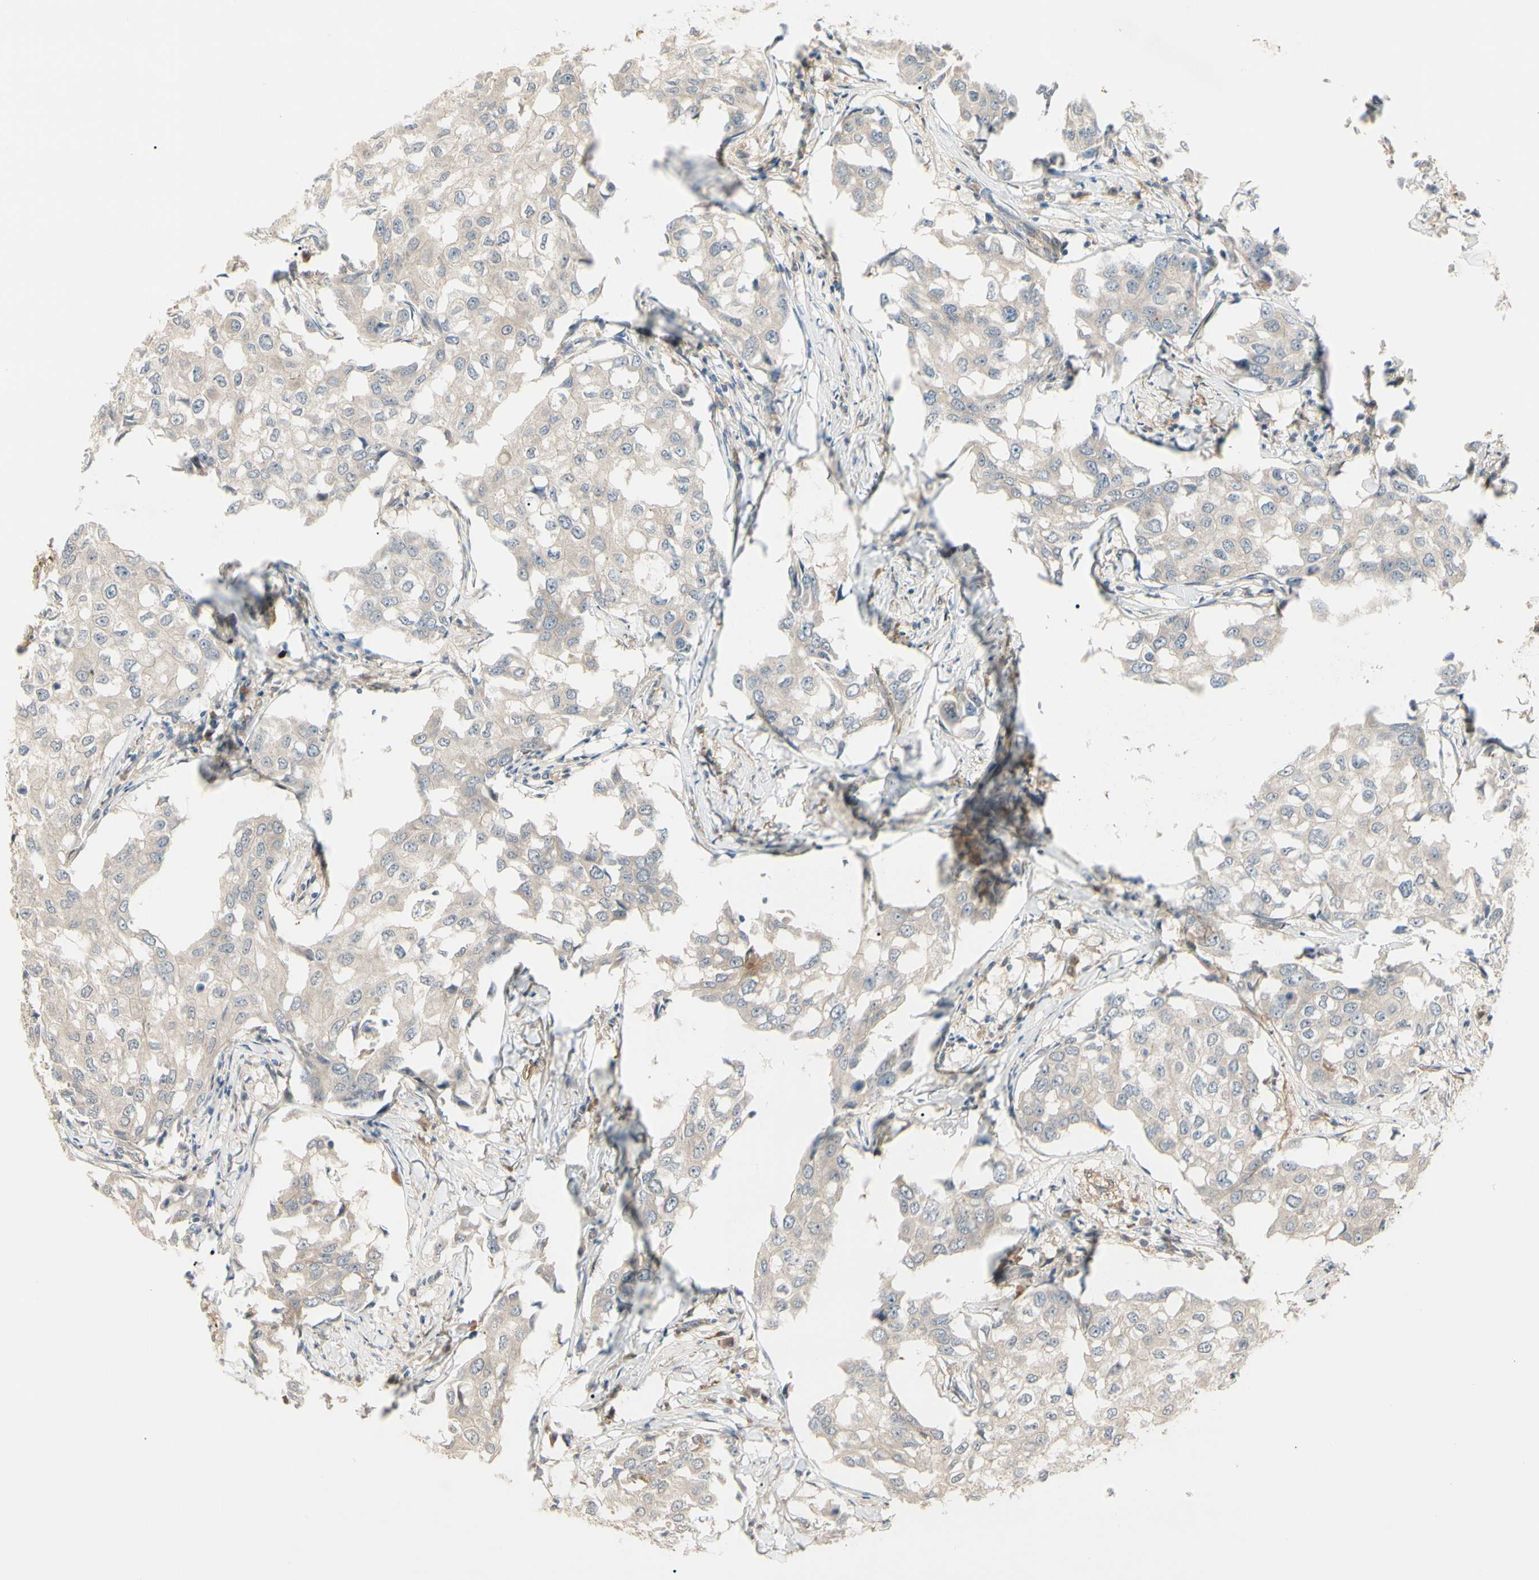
{"staining": {"intensity": "weak", "quantity": ">75%", "location": "cytoplasmic/membranous"}, "tissue": "breast cancer", "cell_type": "Tumor cells", "image_type": "cancer", "snomed": [{"axis": "morphology", "description": "Duct carcinoma"}, {"axis": "topography", "description": "Breast"}], "caption": "IHC staining of breast cancer, which demonstrates low levels of weak cytoplasmic/membranous staining in about >75% of tumor cells indicating weak cytoplasmic/membranous protein staining. The staining was performed using DAB (brown) for protein detection and nuclei were counterstained in hematoxylin (blue).", "gene": "F2R", "patient": {"sex": "female", "age": 27}}